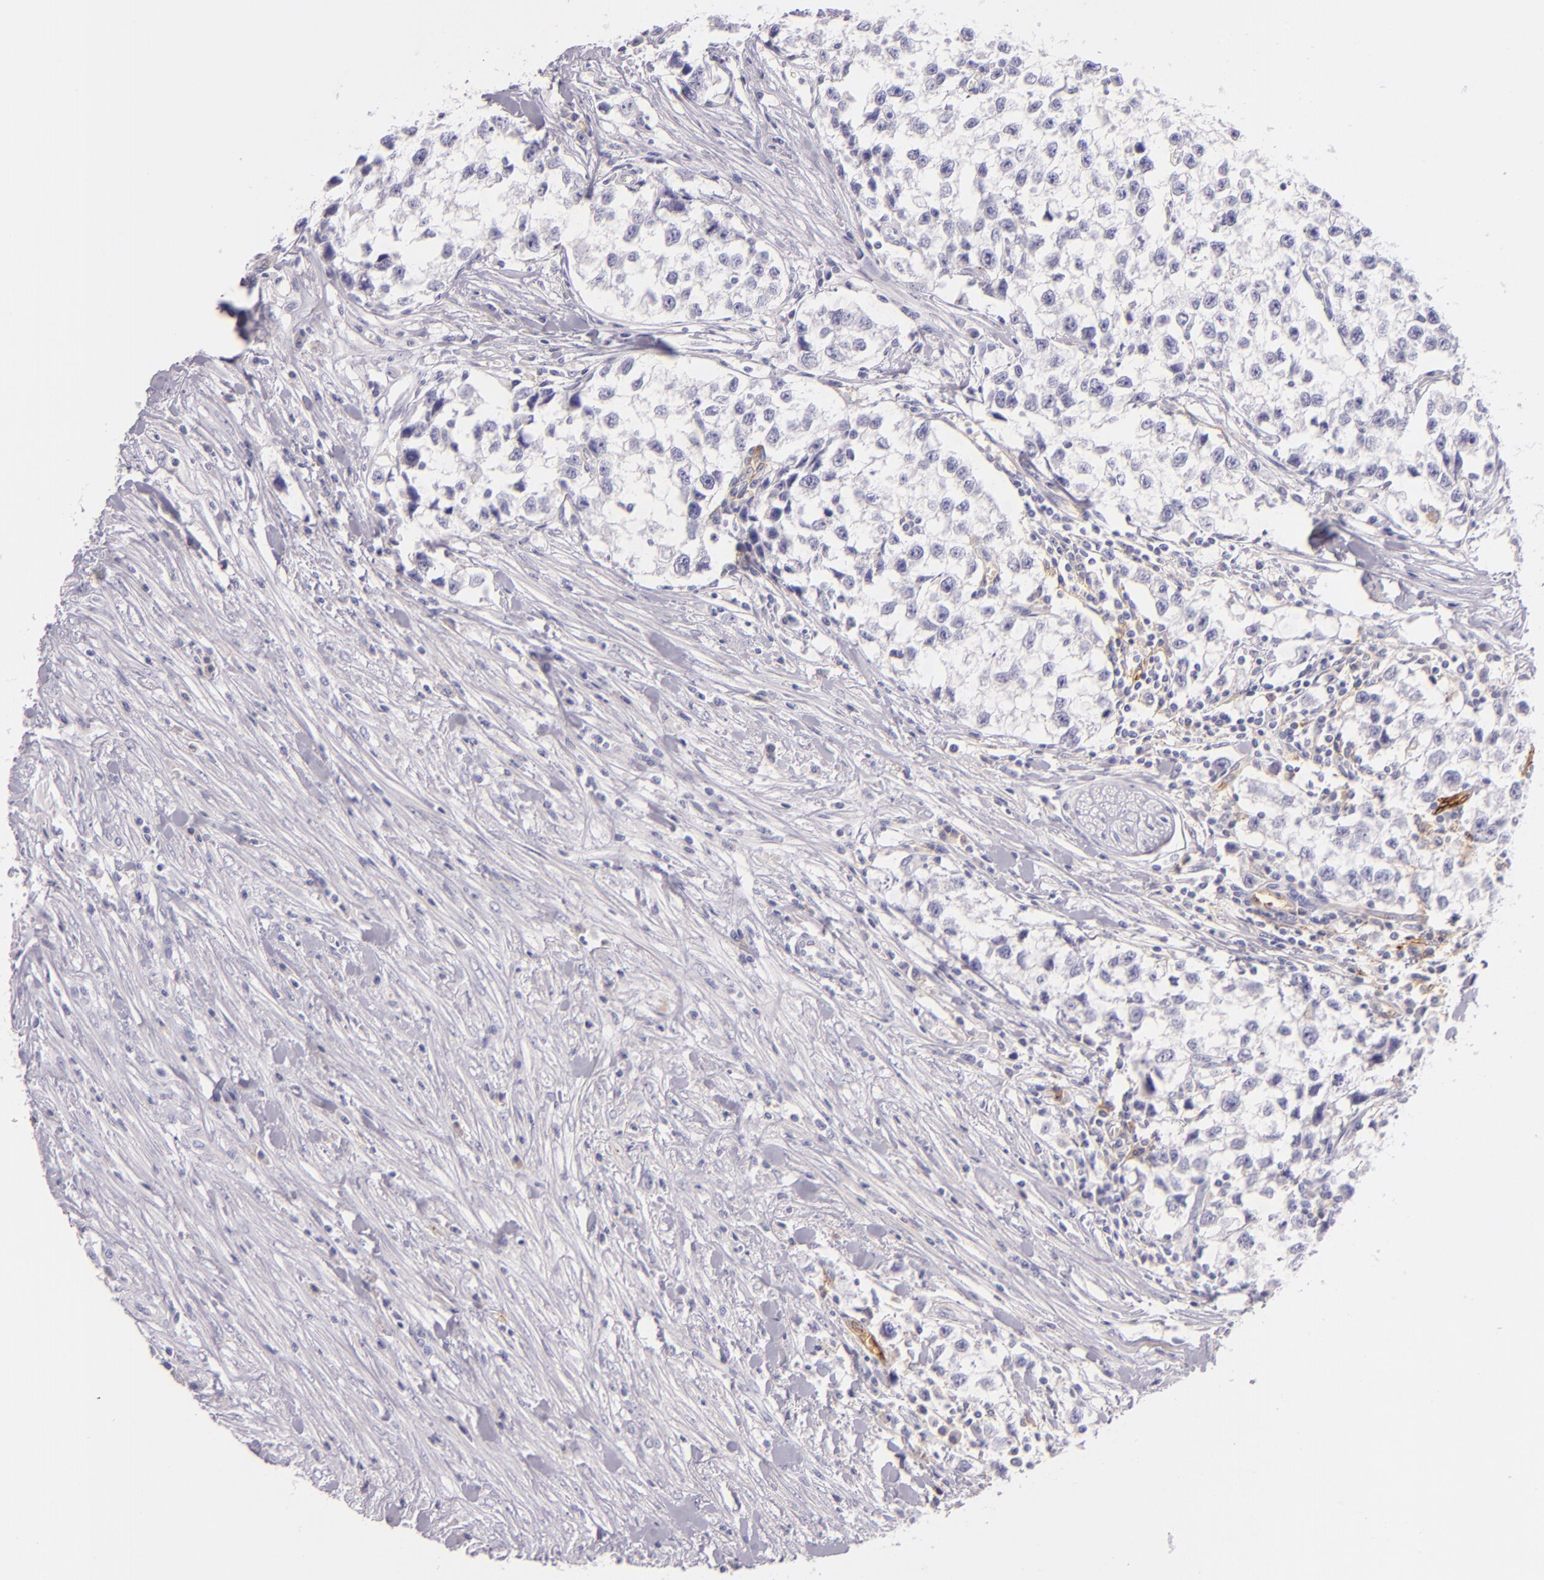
{"staining": {"intensity": "negative", "quantity": "none", "location": "none"}, "tissue": "testis cancer", "cell_type": "Tumor cells", "image_type": "cancer", "snomed": [{"axis": "morphology", "description": "Seminoma, NOS"}, {"axis": "morphology", "description": "Carcinoma, Embryonal, NOS"}, {"axis": "topography", "description": "Testis"}], "caption": "Tumor cells show no significant protein expression in testis cancer. (DAB immunohistochemistry (IHC) with hematoxylin counter stain).", "gene": "ICAM1", "patient": {"sex": "male", "age": 30}}